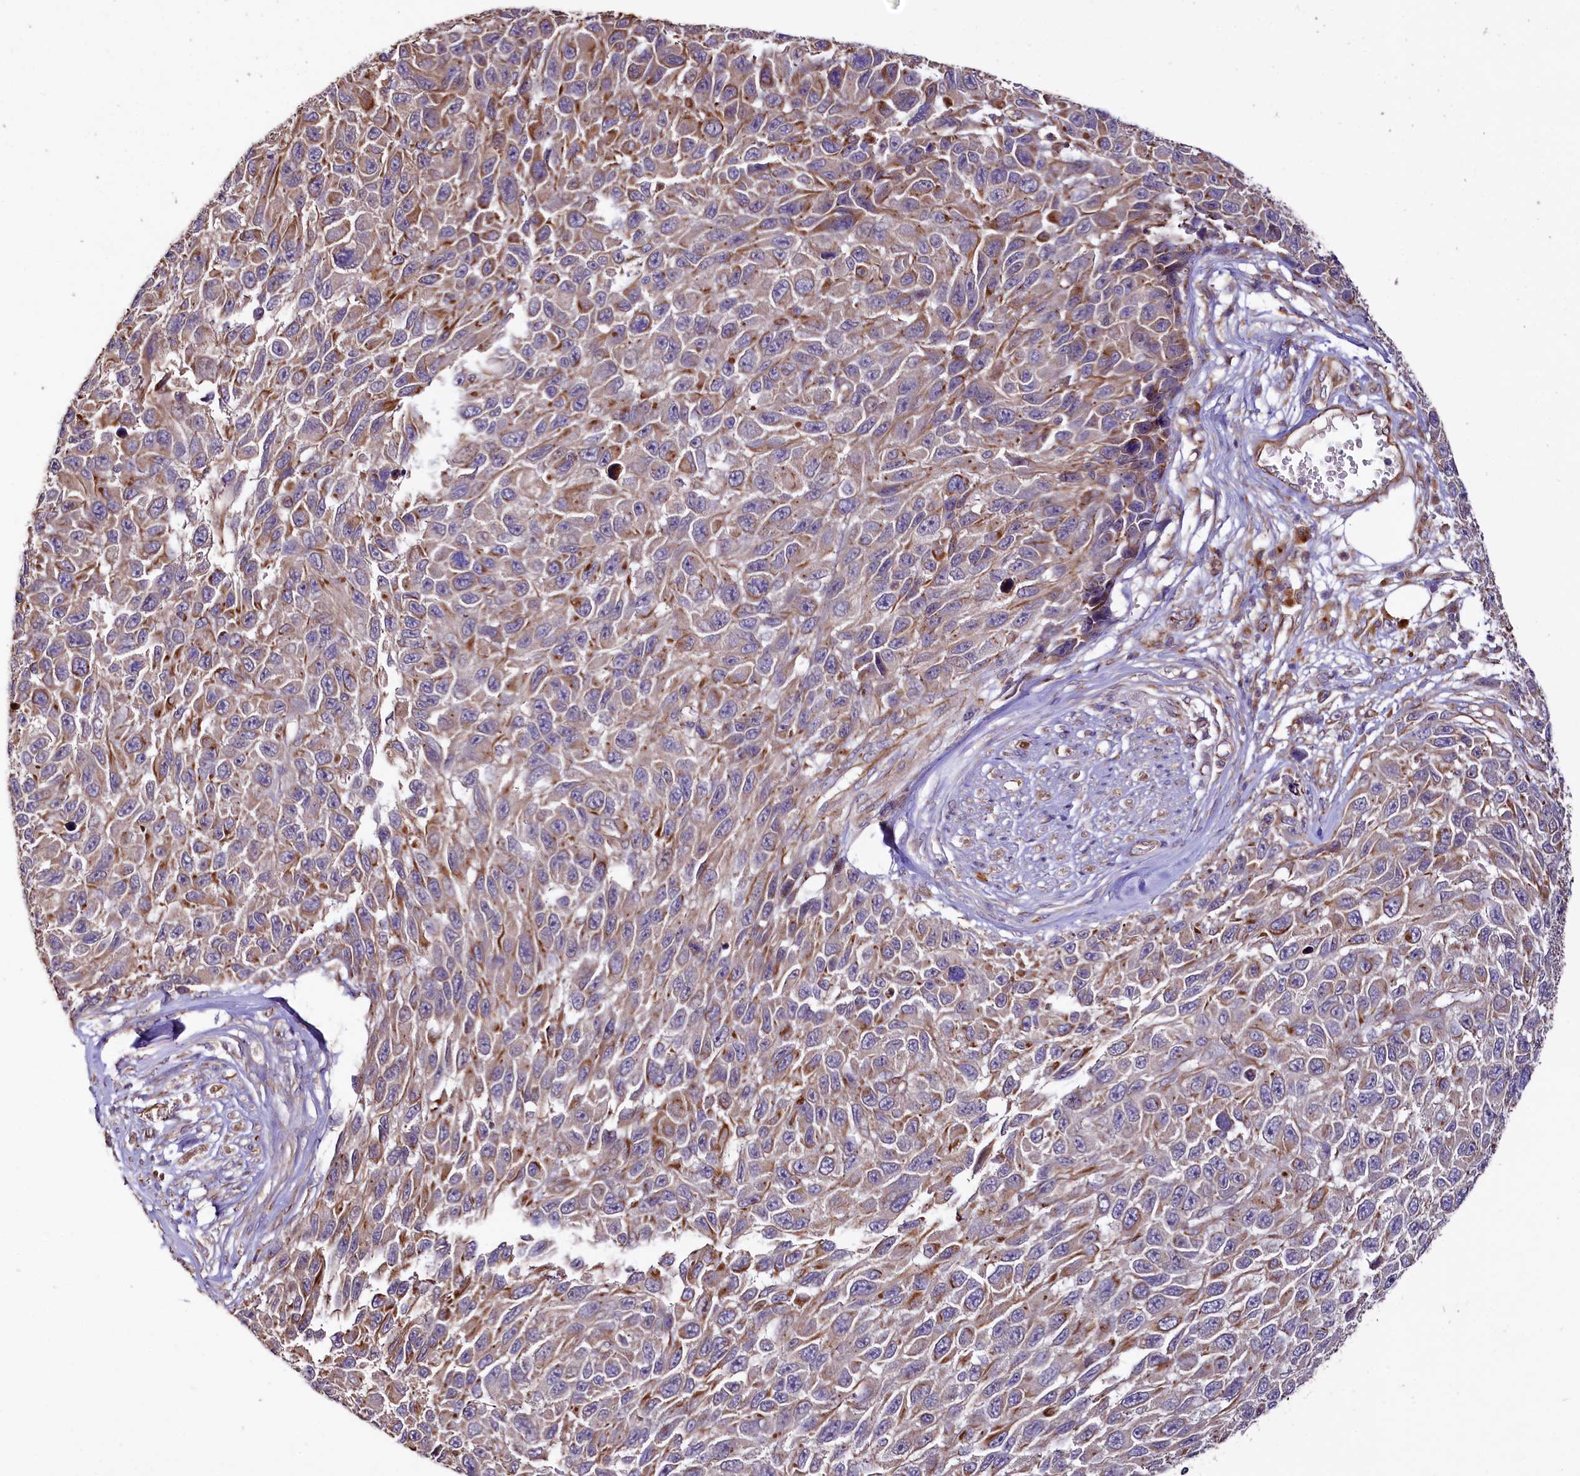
{"staining": {"intensity": "moderate", "quantity": "<25%", "location": "cytoplasmic/membranous"}, "tissue": "melanoma", "cell_type": "Tumor cells", "image_type": "cancer", "snomed": [{"axis": "morphology", "description": "Normal tissue, NOS"}, {"axis": "morphology", "description": "Malignant melanoma, NOS"}, {"axis": "topography", "description": "Skin"}], "caption": "This histopathology image reveals melanoma stained with immunohistochemistry to label a protein in brown. The cytoplasmic/membranous of tumor cells show moderate positivity for the protein. Nuclei are counter-stained blue.", "gene": "TTC12", "patient": {"sex": "female", "age": 96}}